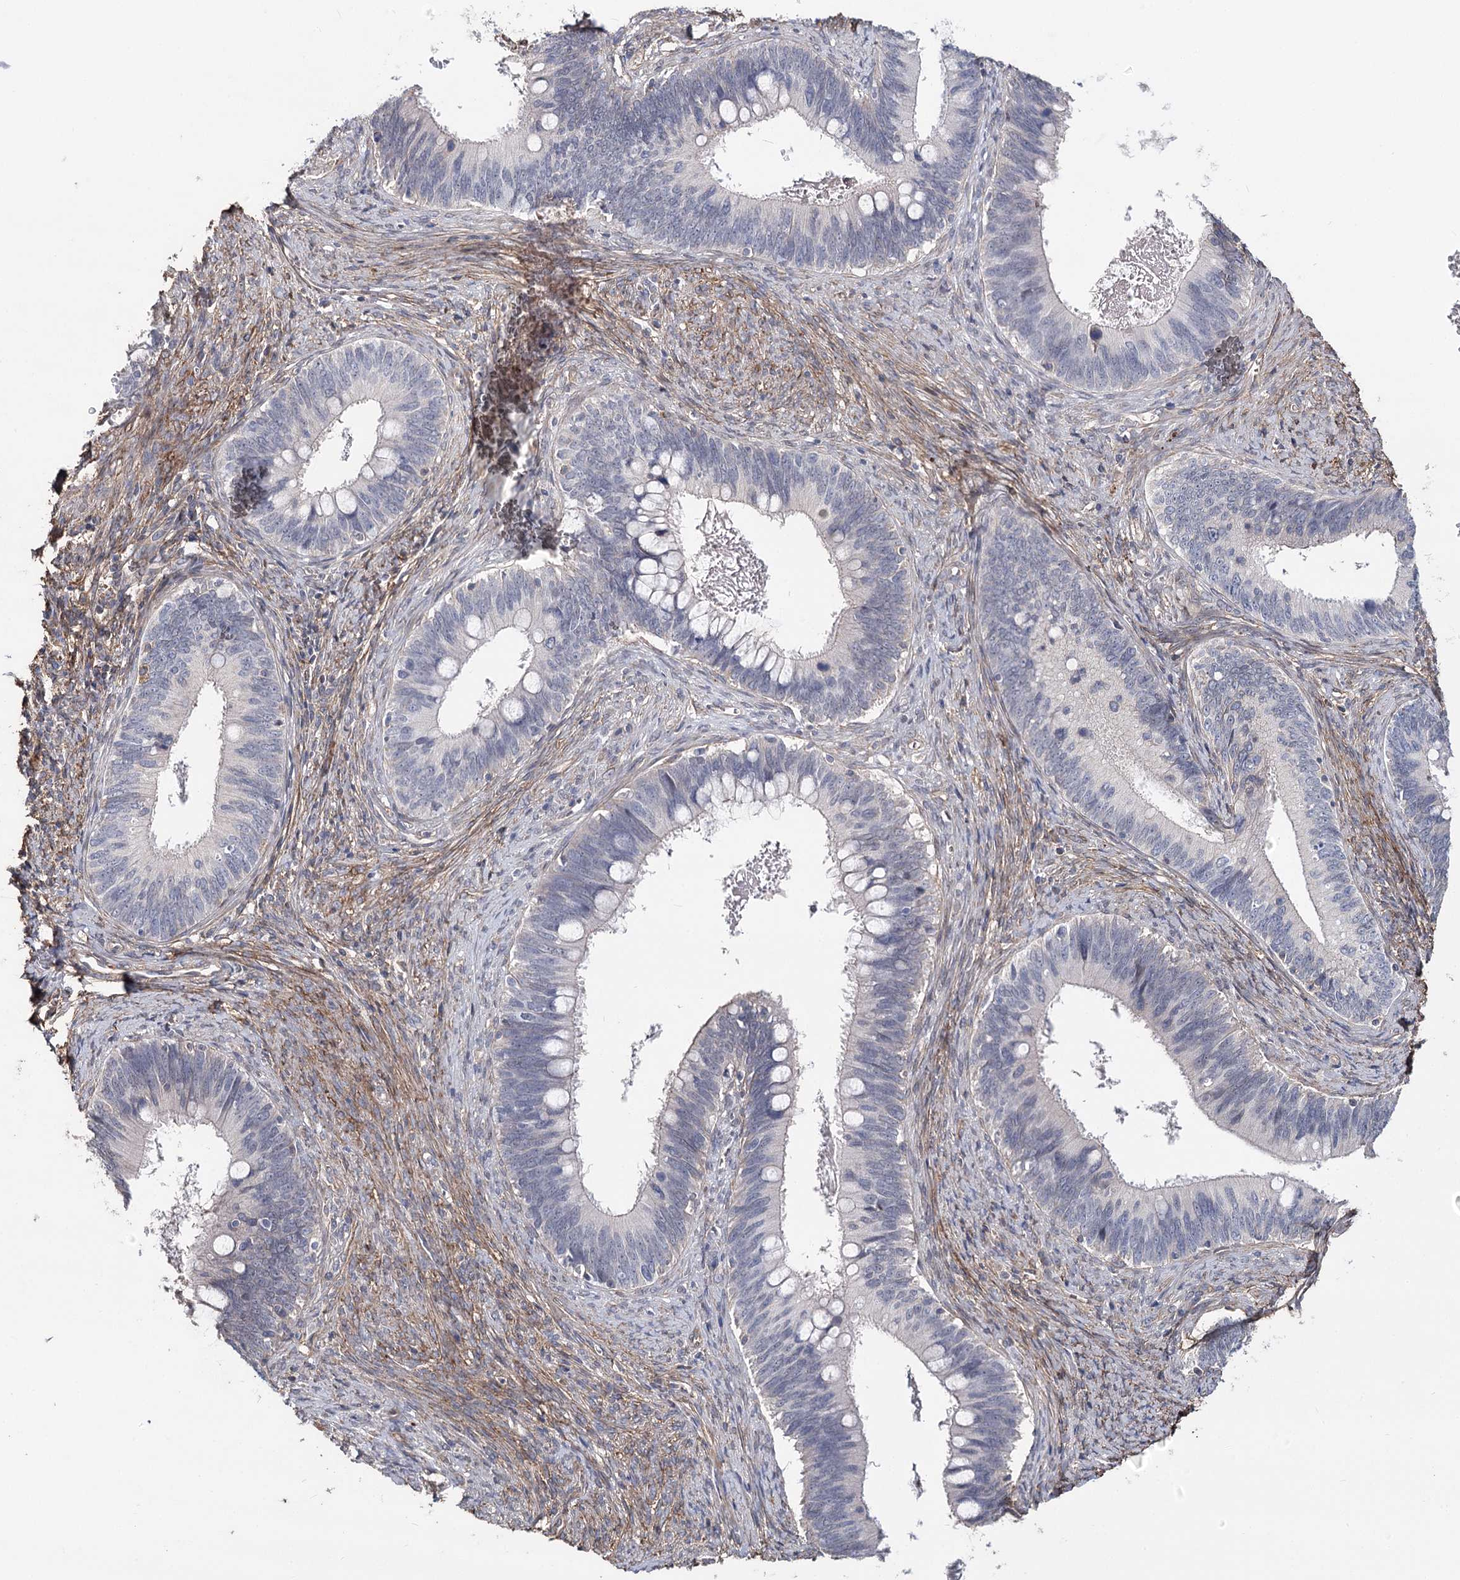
{"staining": {"intensity": "negative", "quantity": "none", "location": "none"}, "tissue": "cervical cancer", "cell_type": "Tumor cells", "image_type": "cancer", "snomed": [{"axis": "morphology", "description": "Adenocarcinoma, NOS"}, {"axis": "topography", "description": "Cervix"}], "caption": "Tumor cells show no significant expression in cervical cancer (adenocarcinoma).", "gene": "TMEM218", "patient": {"sex": "female", "age": 42}}